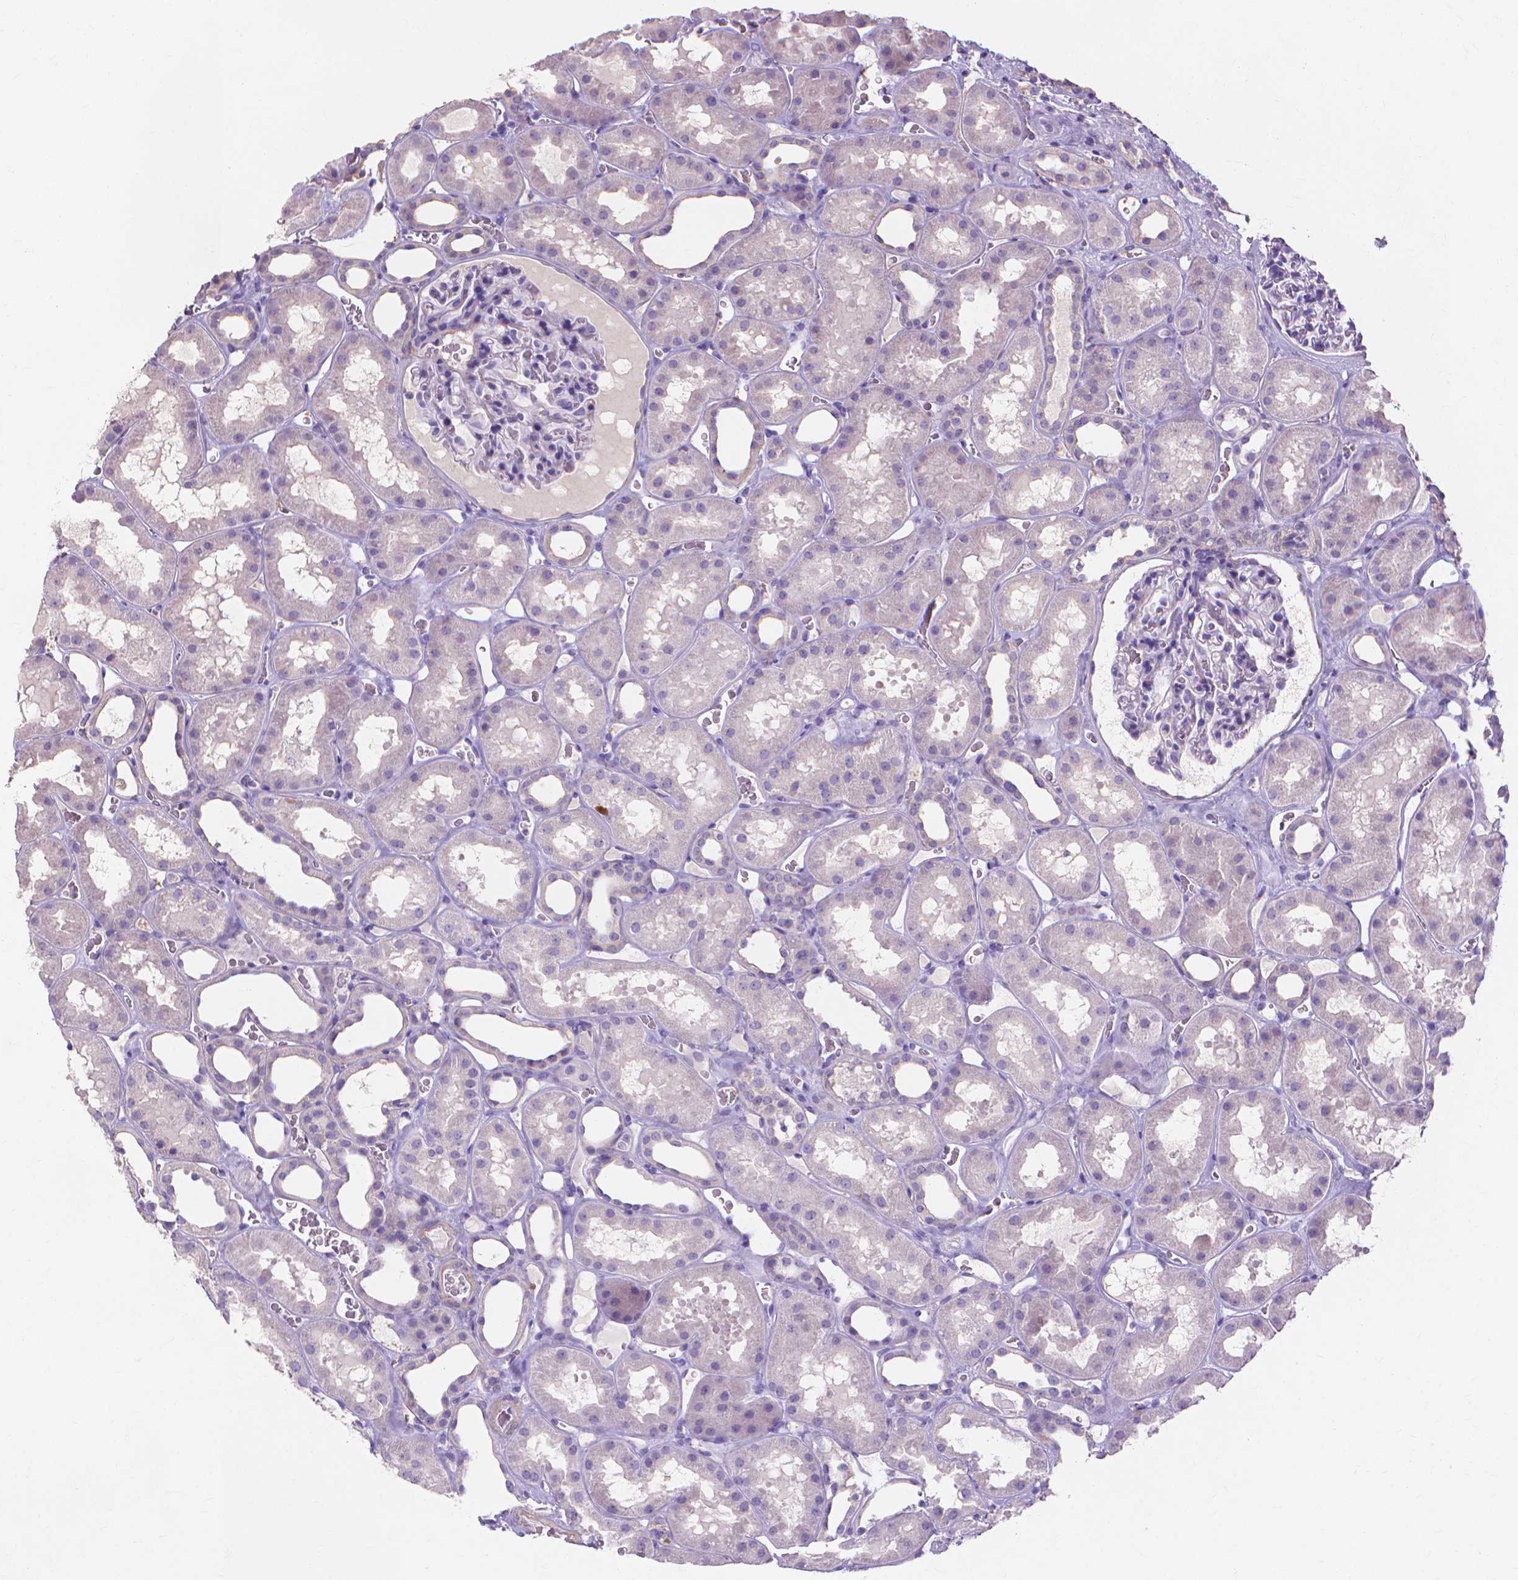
{"staining": {"intensity": "negative", "quantity": "none", "location": "none"}, "tissue": "kidney", "cell_type": "Cells in glomeruli", "image_type": "normal", "snomed": [{"axis": "morphology", "description": "Normal tissue, NOS"}, {"axis": "topography", "description": "Kidney"}], "caption": "Human kidney stained for a protein using IHC reveals no staining in cells in glomeruli.", "gene": "MBLAC1", "patient": {"sex": "female", "age": 41}}